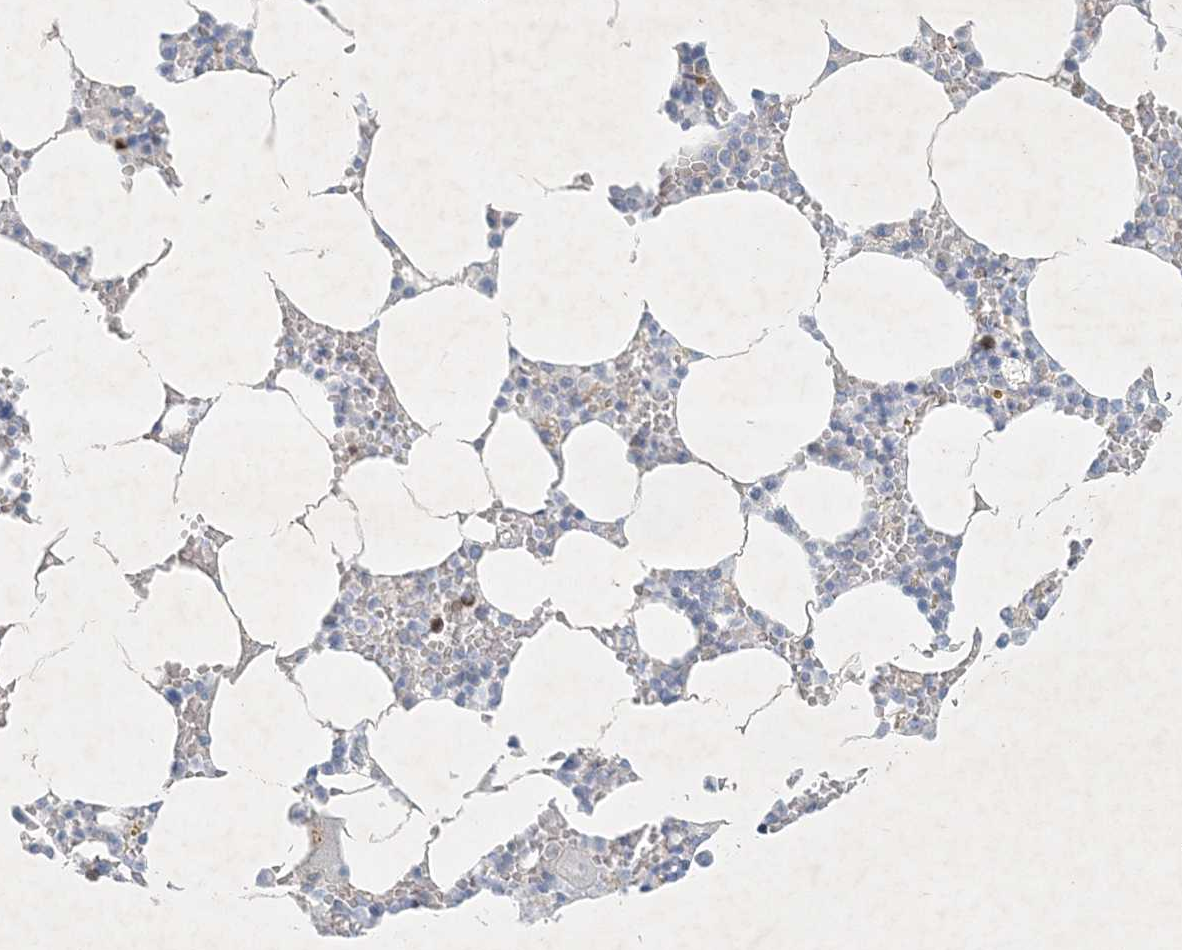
{"staining": {"intensity": "moderate", "quantity": "<25%", "location": "cytoplasmic/membranous"}, "tissue": "bone marrow", "cell_type": "Hematopoietic cells", "image_type": "normal", "snomed": [{"axis": "morphology", "description": "Normal tissue, NOS"}, {"axis": "topography", "description": "Bone marrow"}], "caption": "Protein positivity by immunohistochemistry displays moderate cytoplasmic/membranous positivity in approximately <25% of hematopoietic cells in benign bone marrow. The protein is stained brown, and the nuclei are stained in blue (DAB IHC with brightfield microscopy, high magnification).", "gene": "STK11IP", "patient": {"sex": "male", "age": 70}}